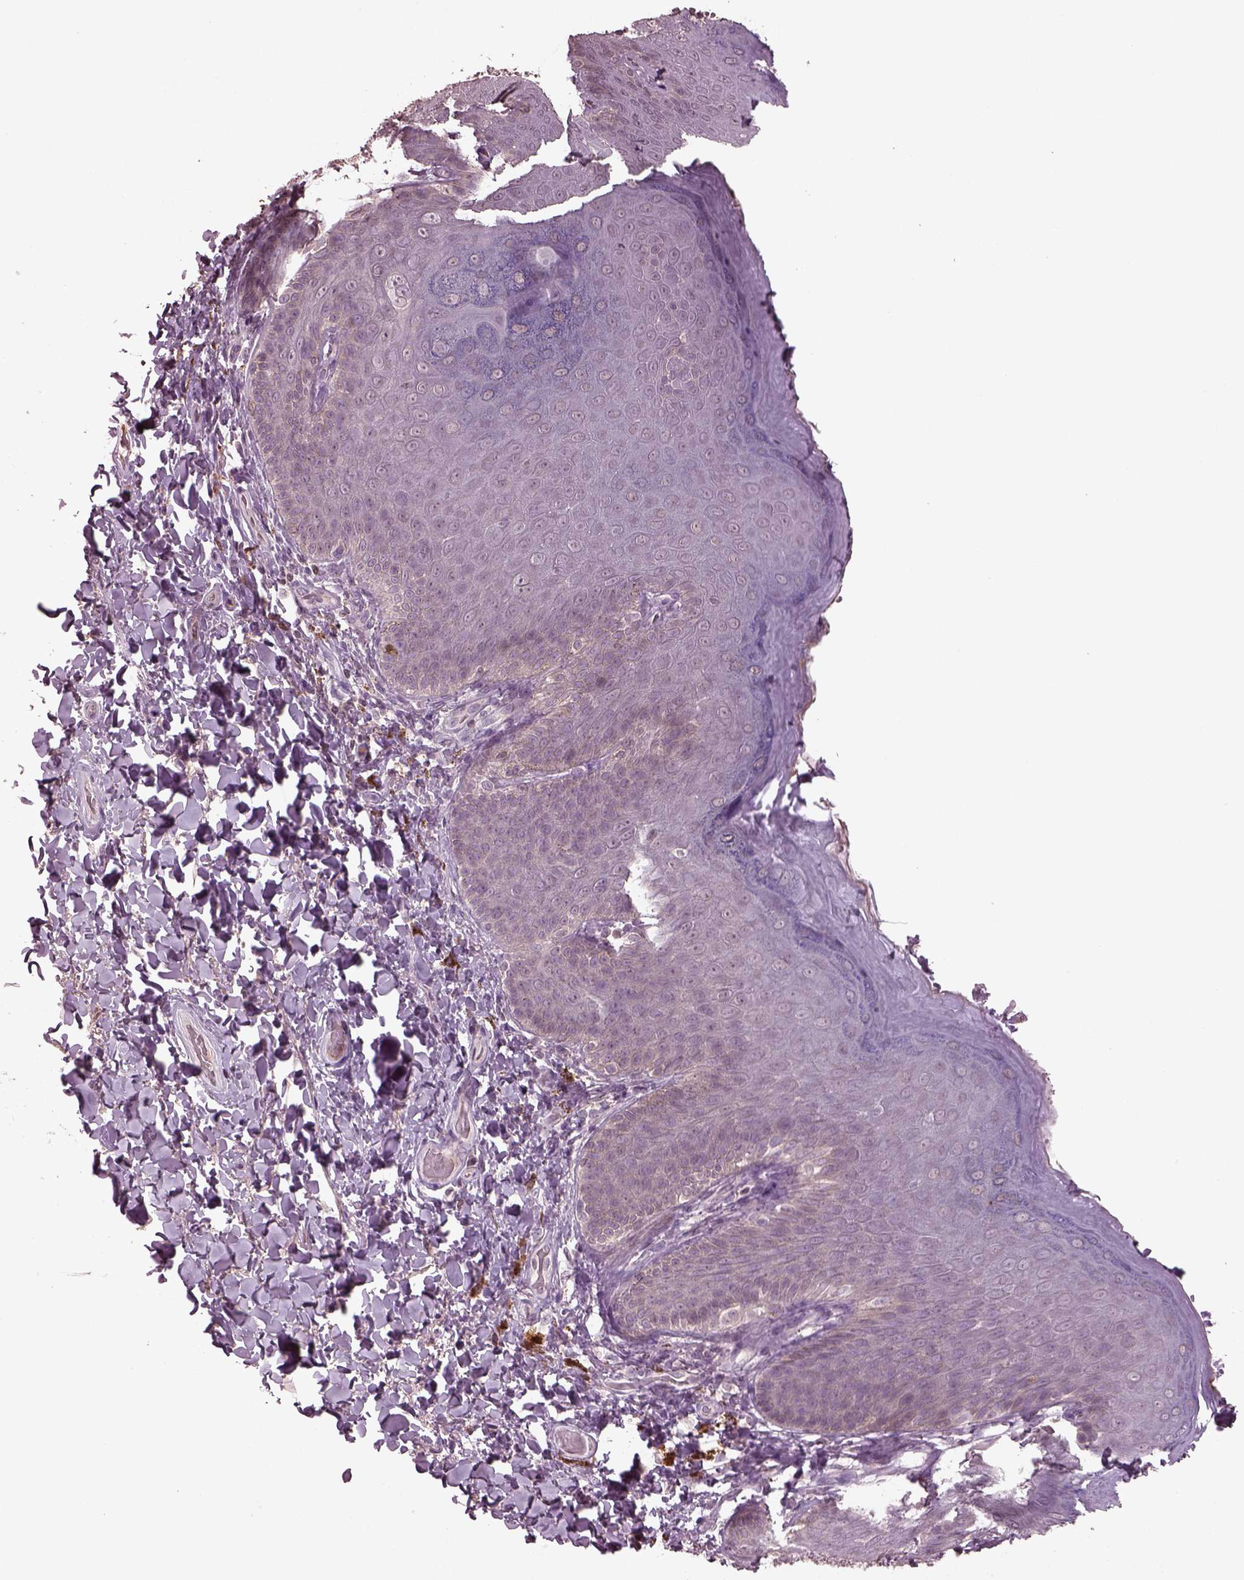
{"staining": {"intensity": "negative", "quantity": "none", "location": "none"}, "tissue": "skin", "cell_type": "Epidermal cells", "image_type": "normal", "snomed": [{"axis": "morphology", "description": "Normal tissue, NOS"}, {"axis": "topography", "description": "Anal"}], "caption": "Epidermal cells show no significant protein staining in unremarkable skin. (Brightfield microscopy of DAB (3,3'-diaminobenzidine) immunohistochemistry at high magnification).", "gene": "PTX4", "patient": {"sex": "male", "age": 53}}